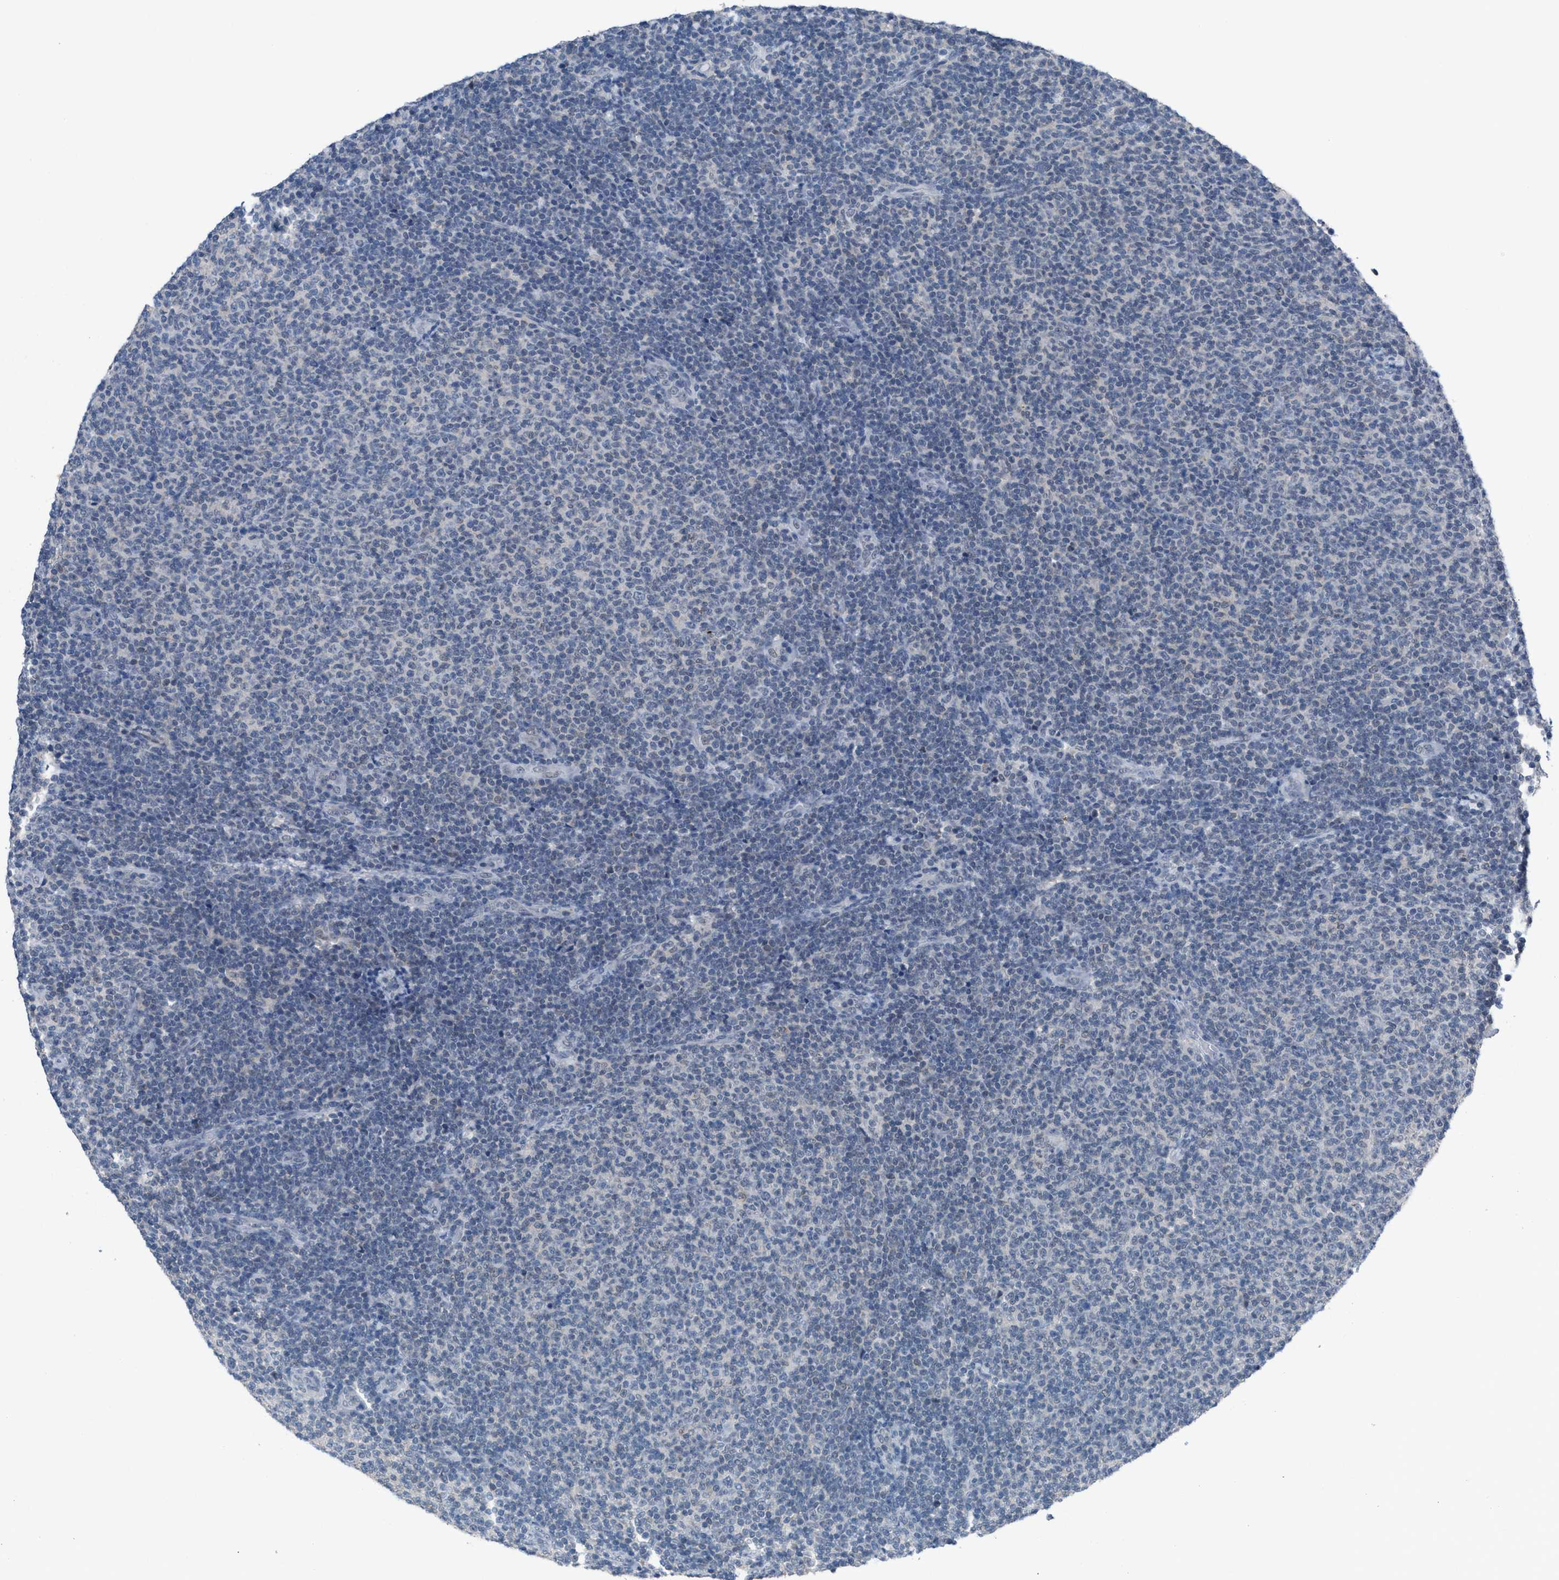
{"staining": {"intensity": "negative", "quantity": "none", "location": "none"}, "tissue": "lymphoma", "cell_type": "Tumor cells", "image_type": "cancer", "snomed": [{"axis": "morphology", "description": "Malignant lymphoma, non-Hodgkin's type, Low grade"}, {"axis": "topography", "description": "Lymph node"}], "caption": "Tumor cells are negative for protein expression in human low-grade malignant lymphoma, non-Hodgkin's type. (Brightfield microscopy of DAB immunohistochemistry at high magnification).", "gene": "ANAPC11", "patient": {"sex": "male", "age": 66}}